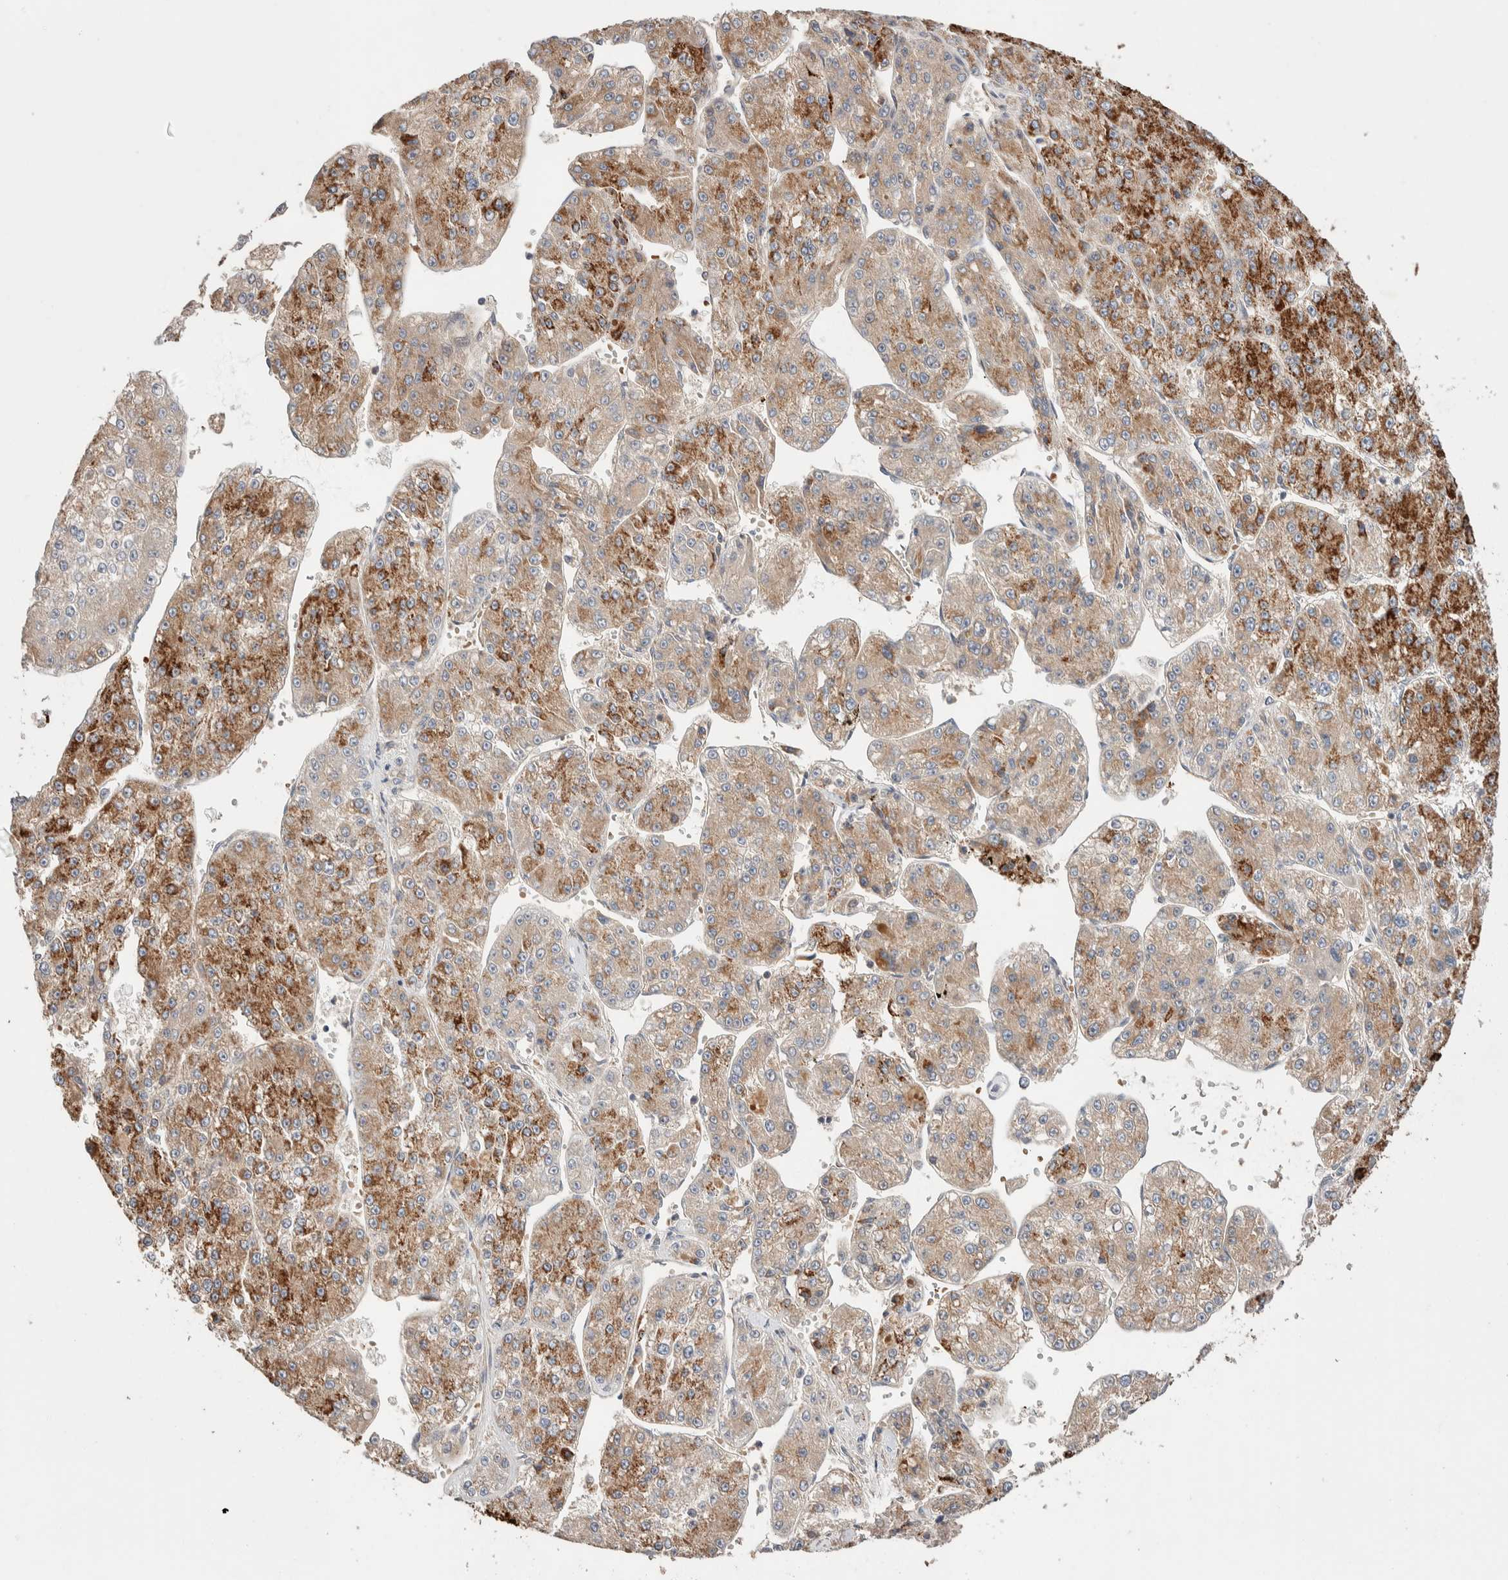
{"staining": {"intensity": "moderate", "quantity": ">75%", "location": "cytoplasmic/membranous"}, "tissue": "liver cancer", "cell_type": "Tumor cells", "image_type": "cancer", "snomed": [{"axis": "morphology", "description": "Carcinoma, Hepatocellular, NOS"}, {"axis": "topography", "description": "Liver"}], "caption": "Brown immunohistochemical staining in human liver hepatocellular carcinoma displays moderate cytoplasmic/membranous expression in about >75% of tumor cells.", "gene": "WDR91", "patient": {"sex": "female", "age": 73}}